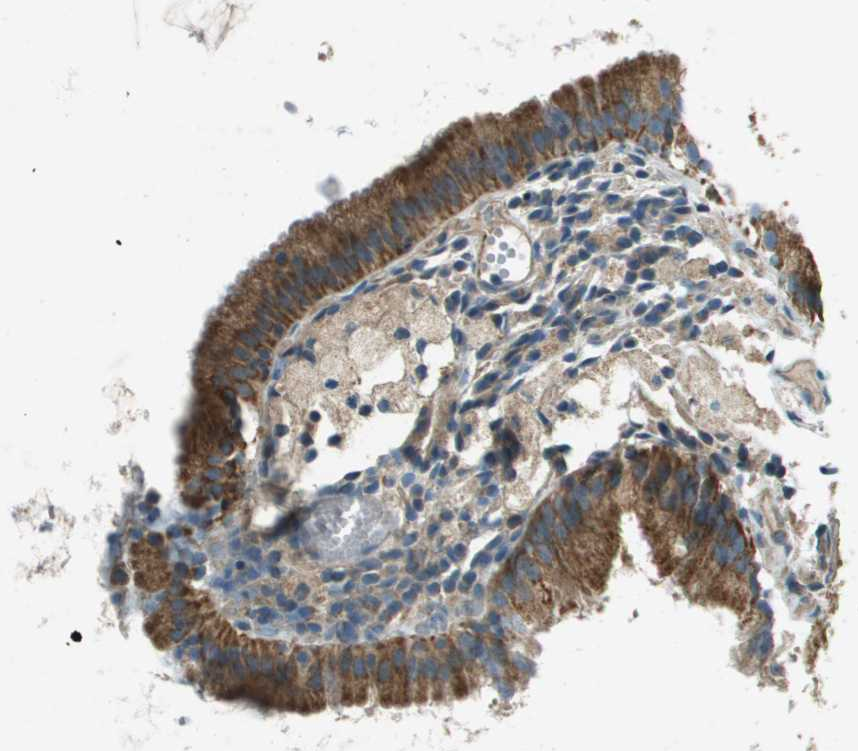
{"staining": {"intensity": "strong", "quantity": ">75%", "location": "cytoplasmic/membranous"}, "tissue": "gallbladder", "cell_type": "Glandular cells", "image_type": "normal", "snomed": [{"axis": "morphology", "description": "Normal tissue, NOS"}, {"axis": "topography", "description": "Gallbladder"}], "caption": "This image exhibits immunohistochemistry (IHC) staining of unremarkable gallbladder, with high strong cytoplasmic/membranous staining in about >75% of glandular cells.", "gene": "MIGA1", "patient": {"sex": "female", "age": 26}}